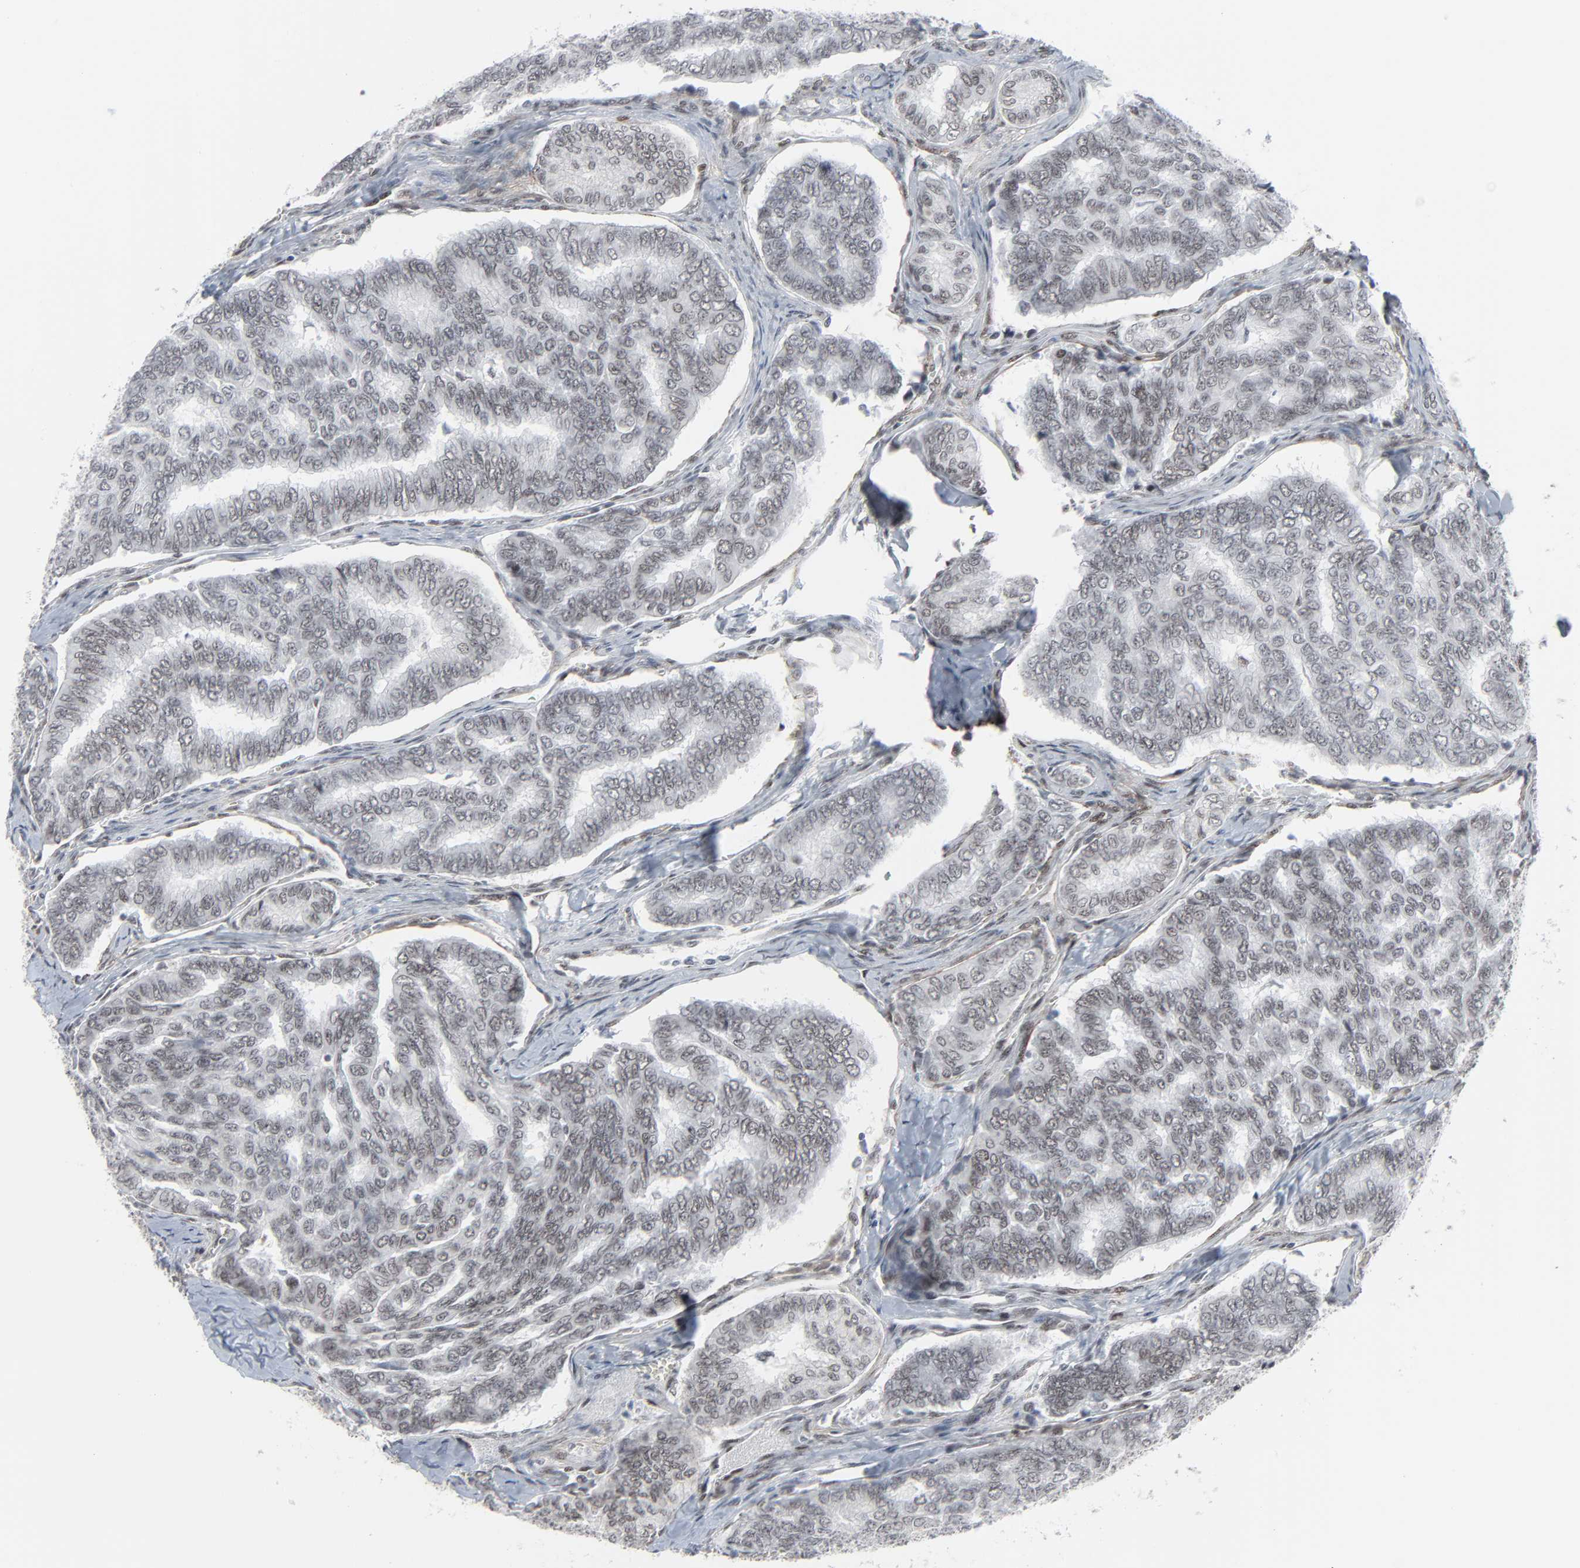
{"staining": {"intensity": "negative", "quantity": "none", "location": "none"}, "tissue": "thyroid cancer", "cell_type": "Tumor cells", "image_type": "cancer", "snomed": [{"axis": "morphology", "description": "Papillary adenocarcinoma, NOS"}, {"axis": "topography", "description": "Thyroid gland"}], "caption": "Protein analysis of thyroid cancer (papillary adenocarcinoma) demonstrates no significant positivity in tumor cells.", "gene": "FBXO28", "patient": {"sex": "female", "age": 35}}